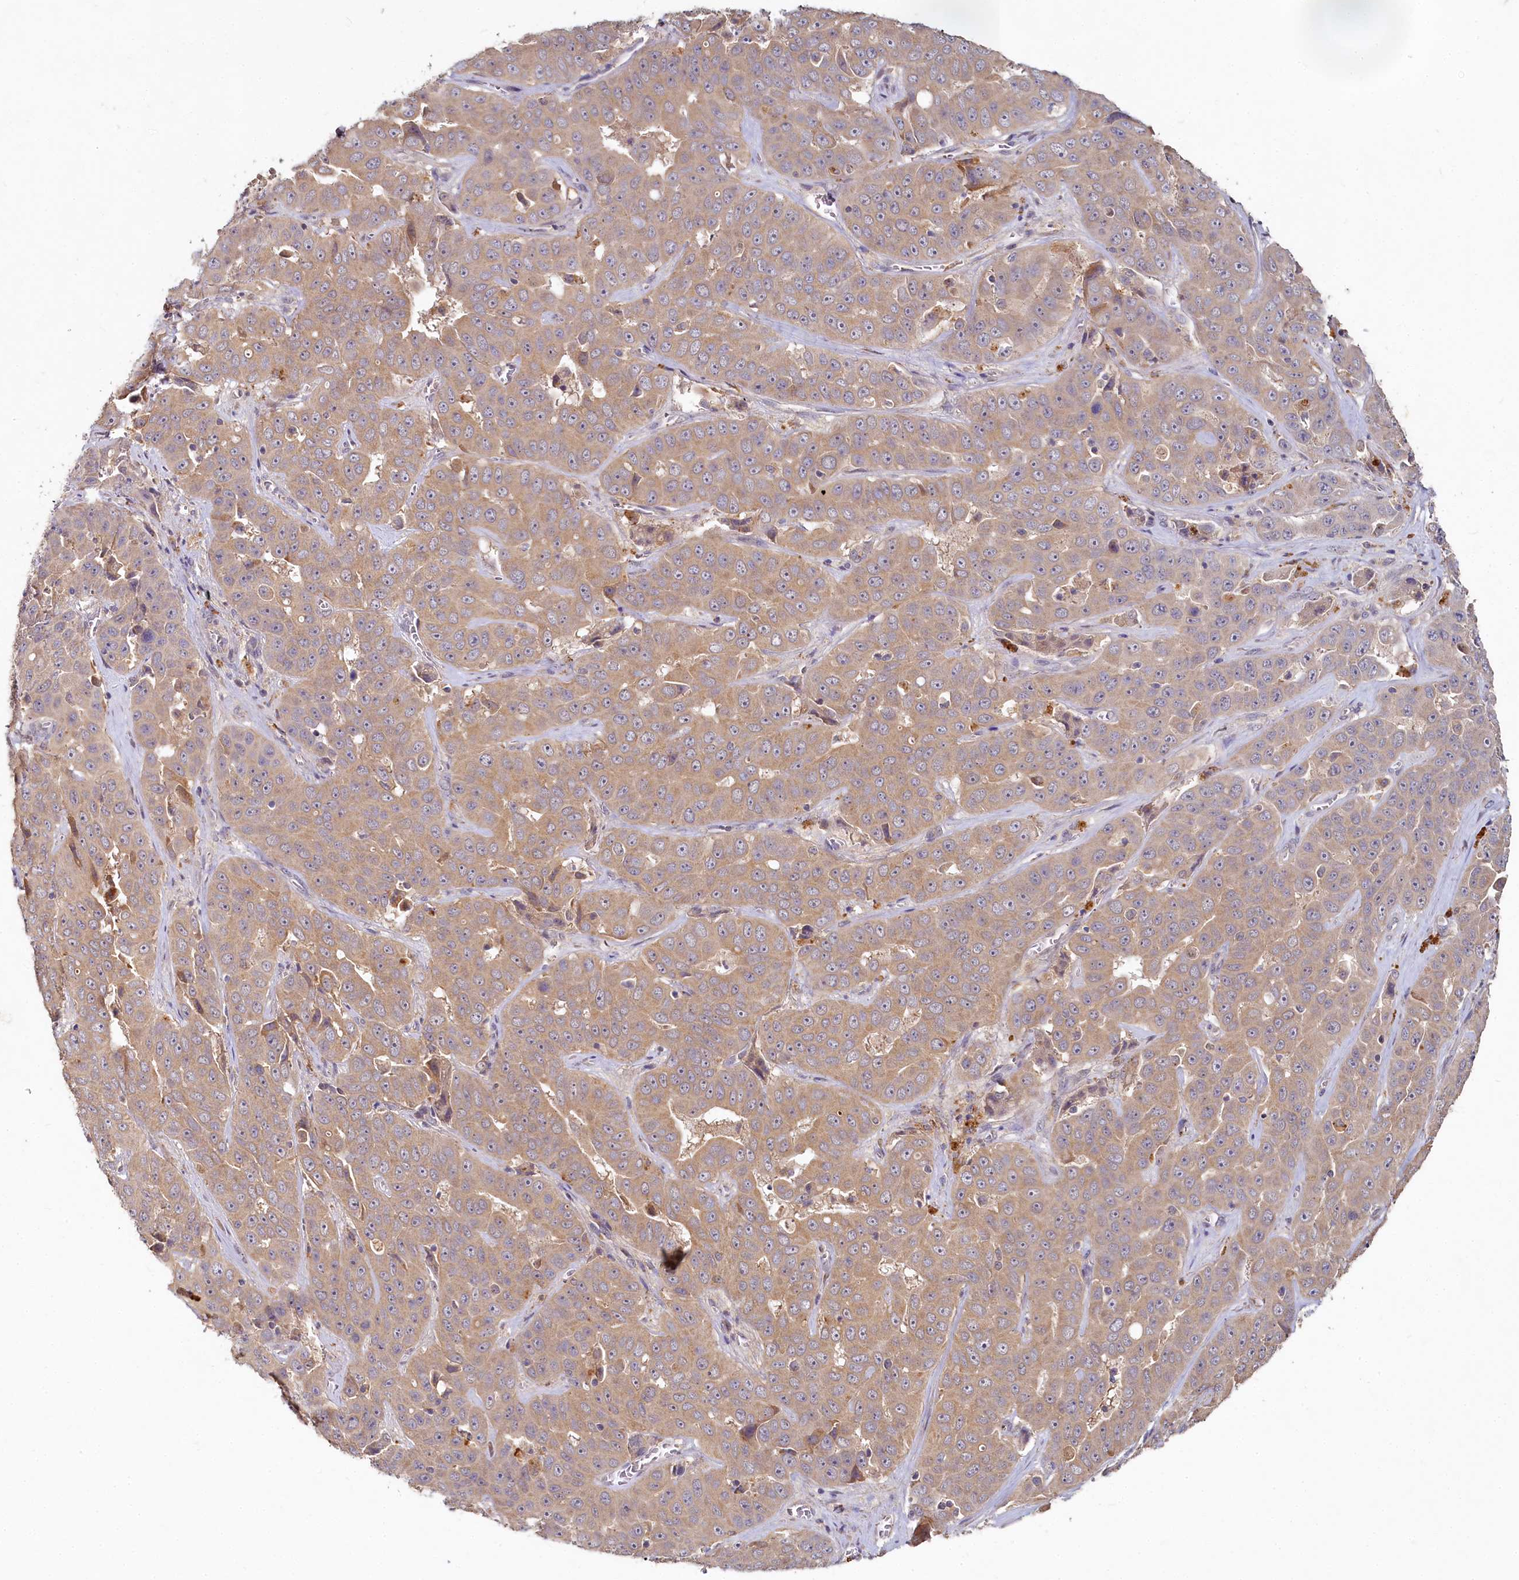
{"staining": {"intensity": "moderate", "quantity": ">75%", "location": "cytoplasmic/membranous"}, "tissue": "liver cancer", "cell_type": "Tumor cells", "image_type": "cancer", "snomed": [{"axis": "morphology", "description": "Cholangiocarcinoma"}, {"axis": "topography", "description": "Liver"}], "caption": "Human cholangiocarcinoma (liver) stained for a protein (brown) demonstrates moderate cytoplasmic/membranous positive positivity in about >75% of tumor cells.", "gene": "HERC3", "patient": {"sex": "female", "age": 52}}